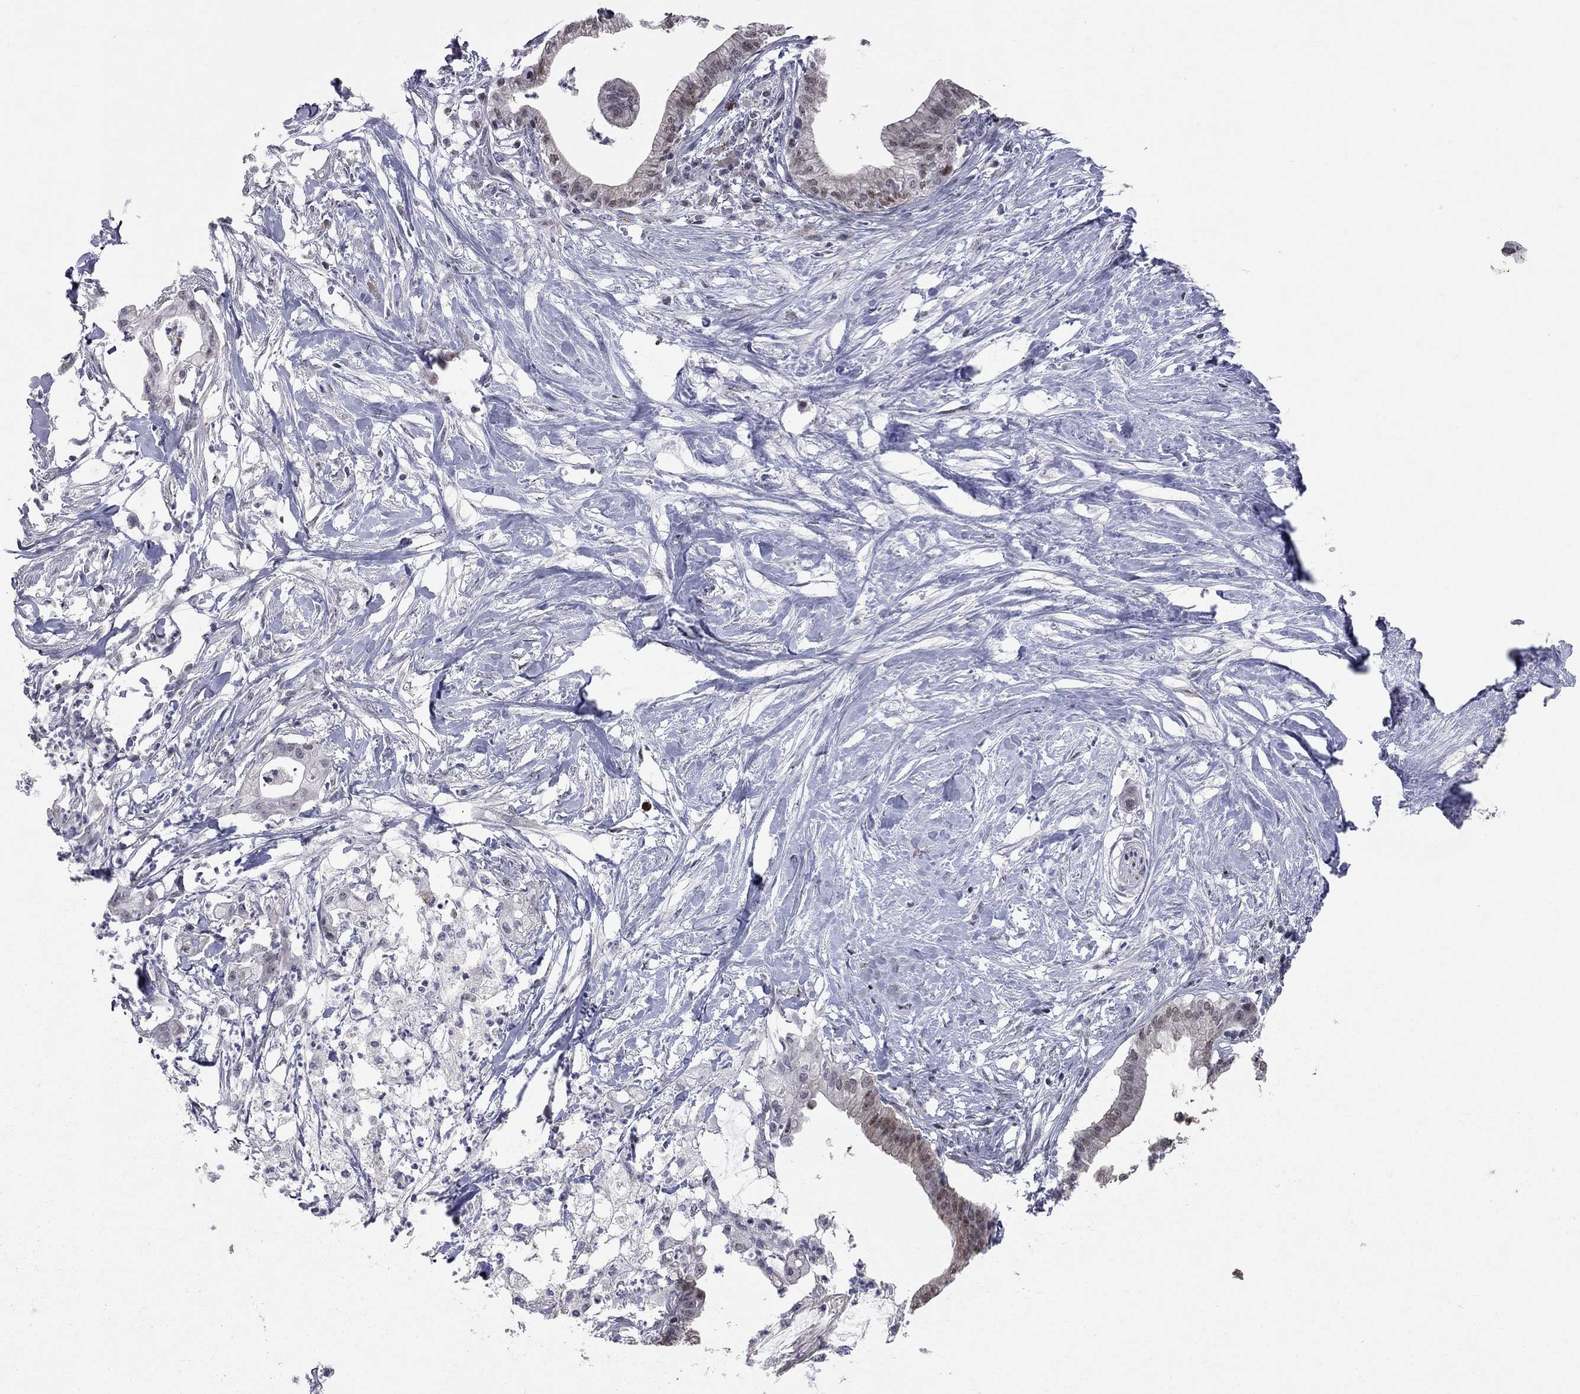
{"staining": {"intensity": "strong", "quantity": "<25%", "location": "nuclear"}, "tissue": "pancreatic cancer", "cell_type": "Tumor cells", "image_type": "cancer", "snomed": [{"axis": "morphology", "description": "Normal tissue, NOS"}, {"axis": "morphology", "description": "Adenocarcinoma, NOS"}, {"axis": "topography", "description": "Pancreas"}], "caption": "Immunohistochemical staining of human adenocarcinoma (pancreatic) shows medium levels of strong nuclear protein staining in approximately <25% of tumor cells.", "gene": "HDAC3", "patient": {"sex": "female", "age": 58}}